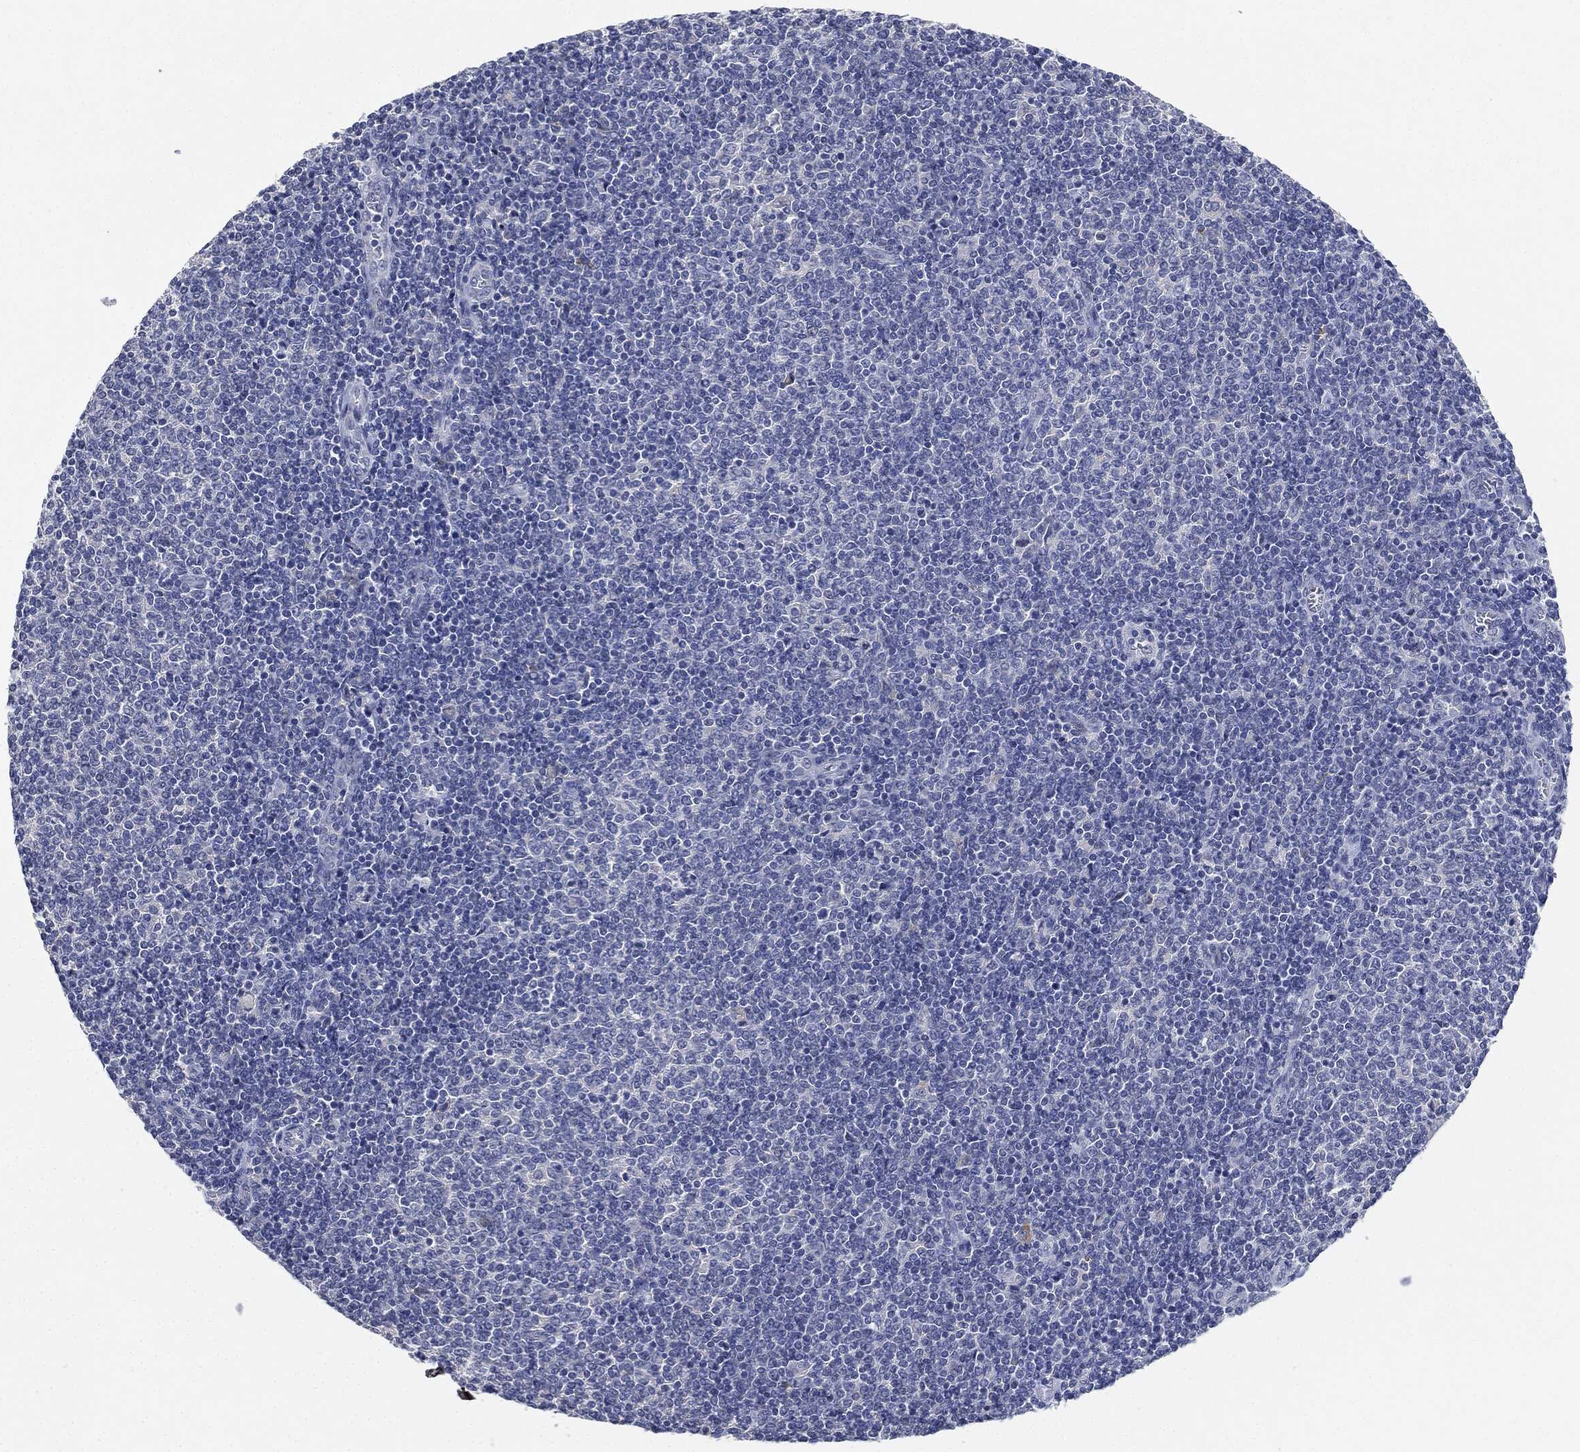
{"staining": {"intensity": "negative", "quantity": "none", "location": "none"}, "tissue": "lymphoma", "cell_type": "Tumor cells", "image_type": "cancer", "snomed": [{"axis": "morphology", "description": "Malignant lymphoma, non-Hodgkin's type, Low grade"}, {"axis": "topography", "description": "Lymph node"}], "caption": "IHC micrograph of malignant lymphoma, non-Hodgkin's type (low-grade) stained for a protein (brown), which displays no staining in tumor cells.", "gene": "NTRK1", "patient": {"sex": "male", "age": 52}}